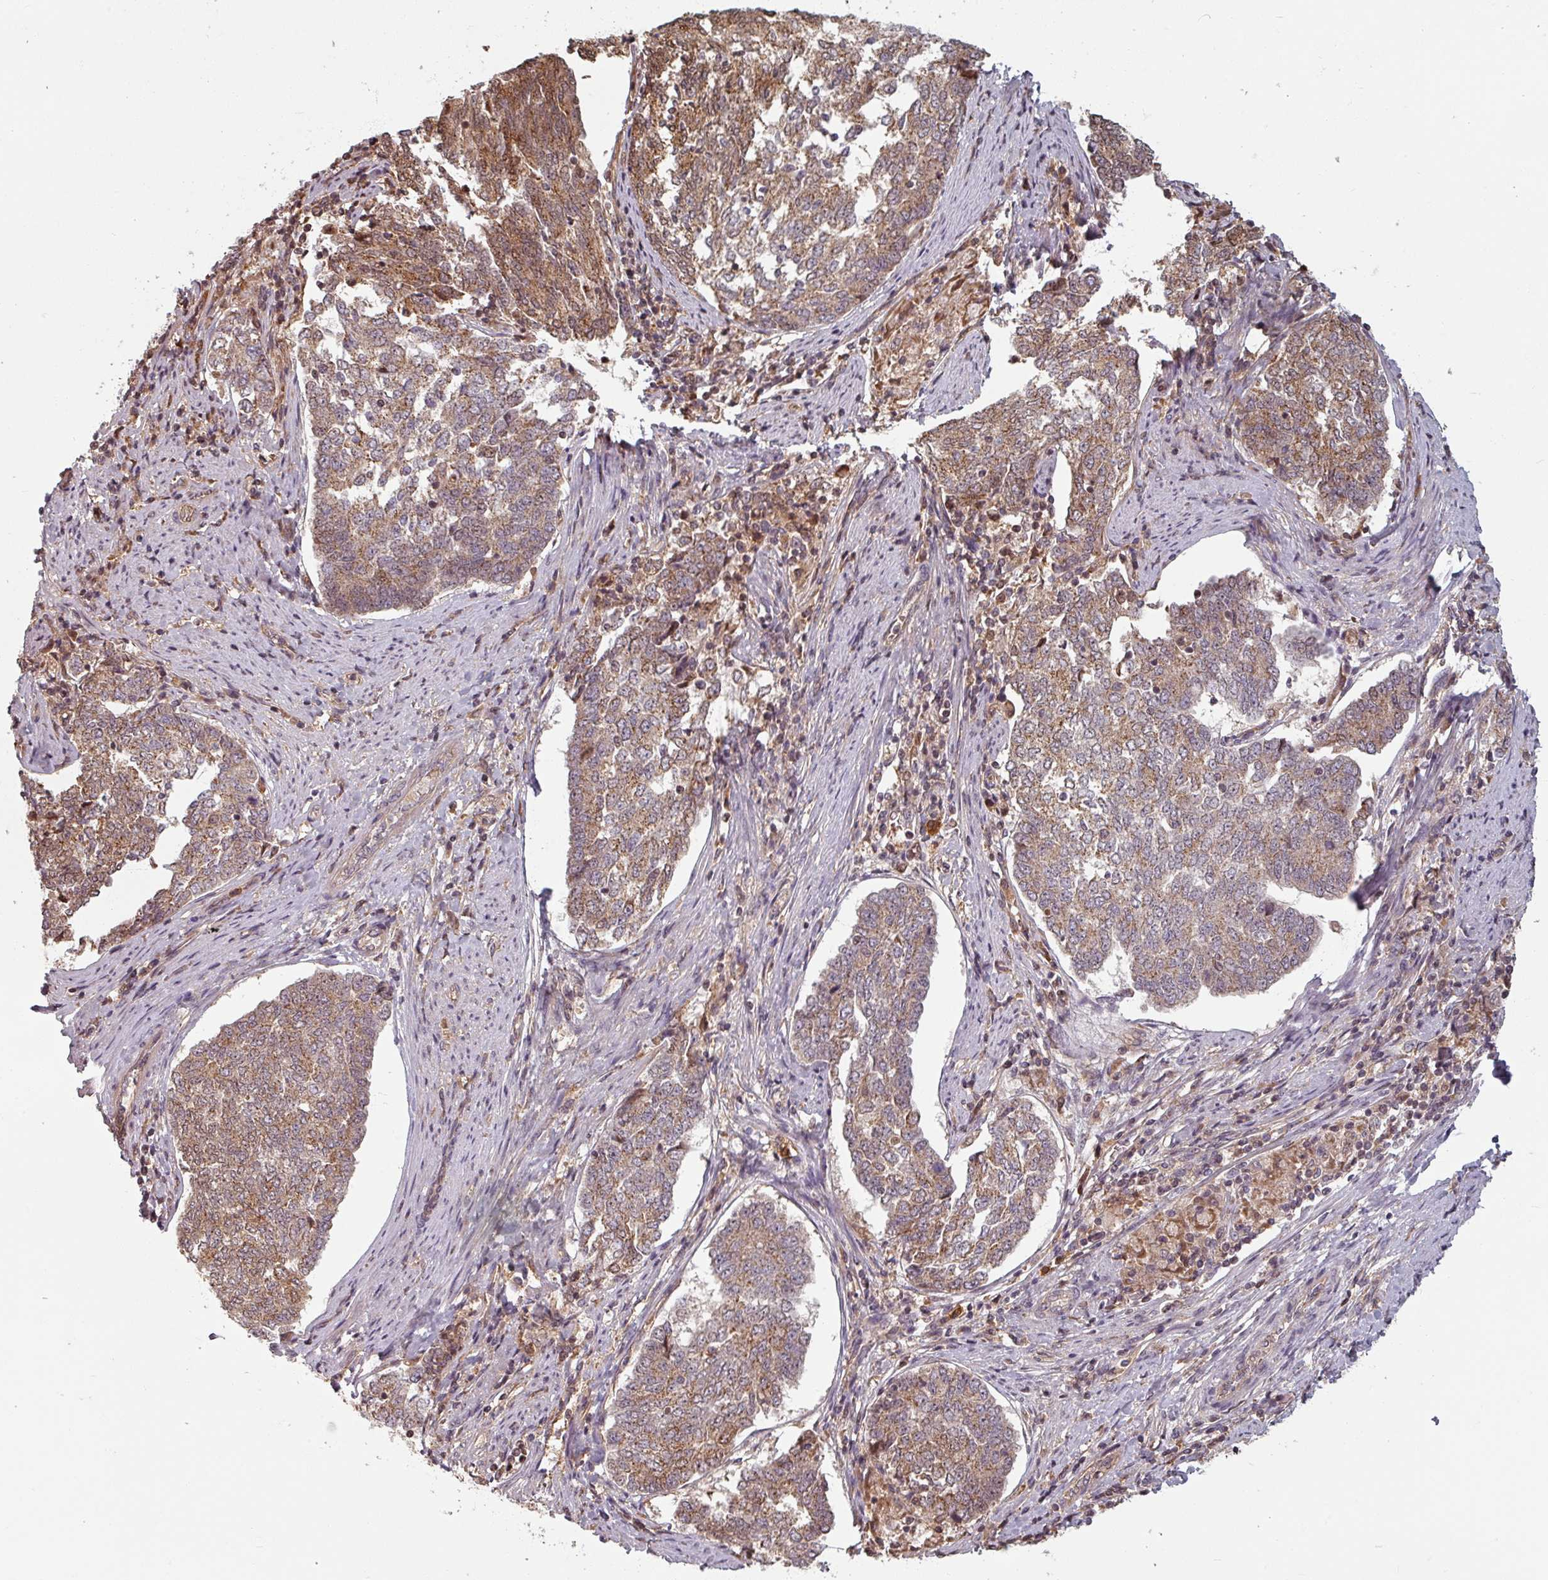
{"staining": {"intensity": "moderate", "quantity": ">75%", "location": "cytoplasmic/membranous"}, "tissue": "endometrial cancer", "cell_type": "Tumor cells", "image_type": "cancer", "snomed": [{"axis": "morphology", "description": "Adenocarcinoma, NOS"}, {"axis": "topography", "description": "Endometrium"}], "caption": "The photomicrograph displays a brown stain indicating the presence of a protein in the cytoplasmic/membranous of tumor cells in endometrial cancer.", "gene": "EID1", "patient": {"sex": "female", "age": 80}}